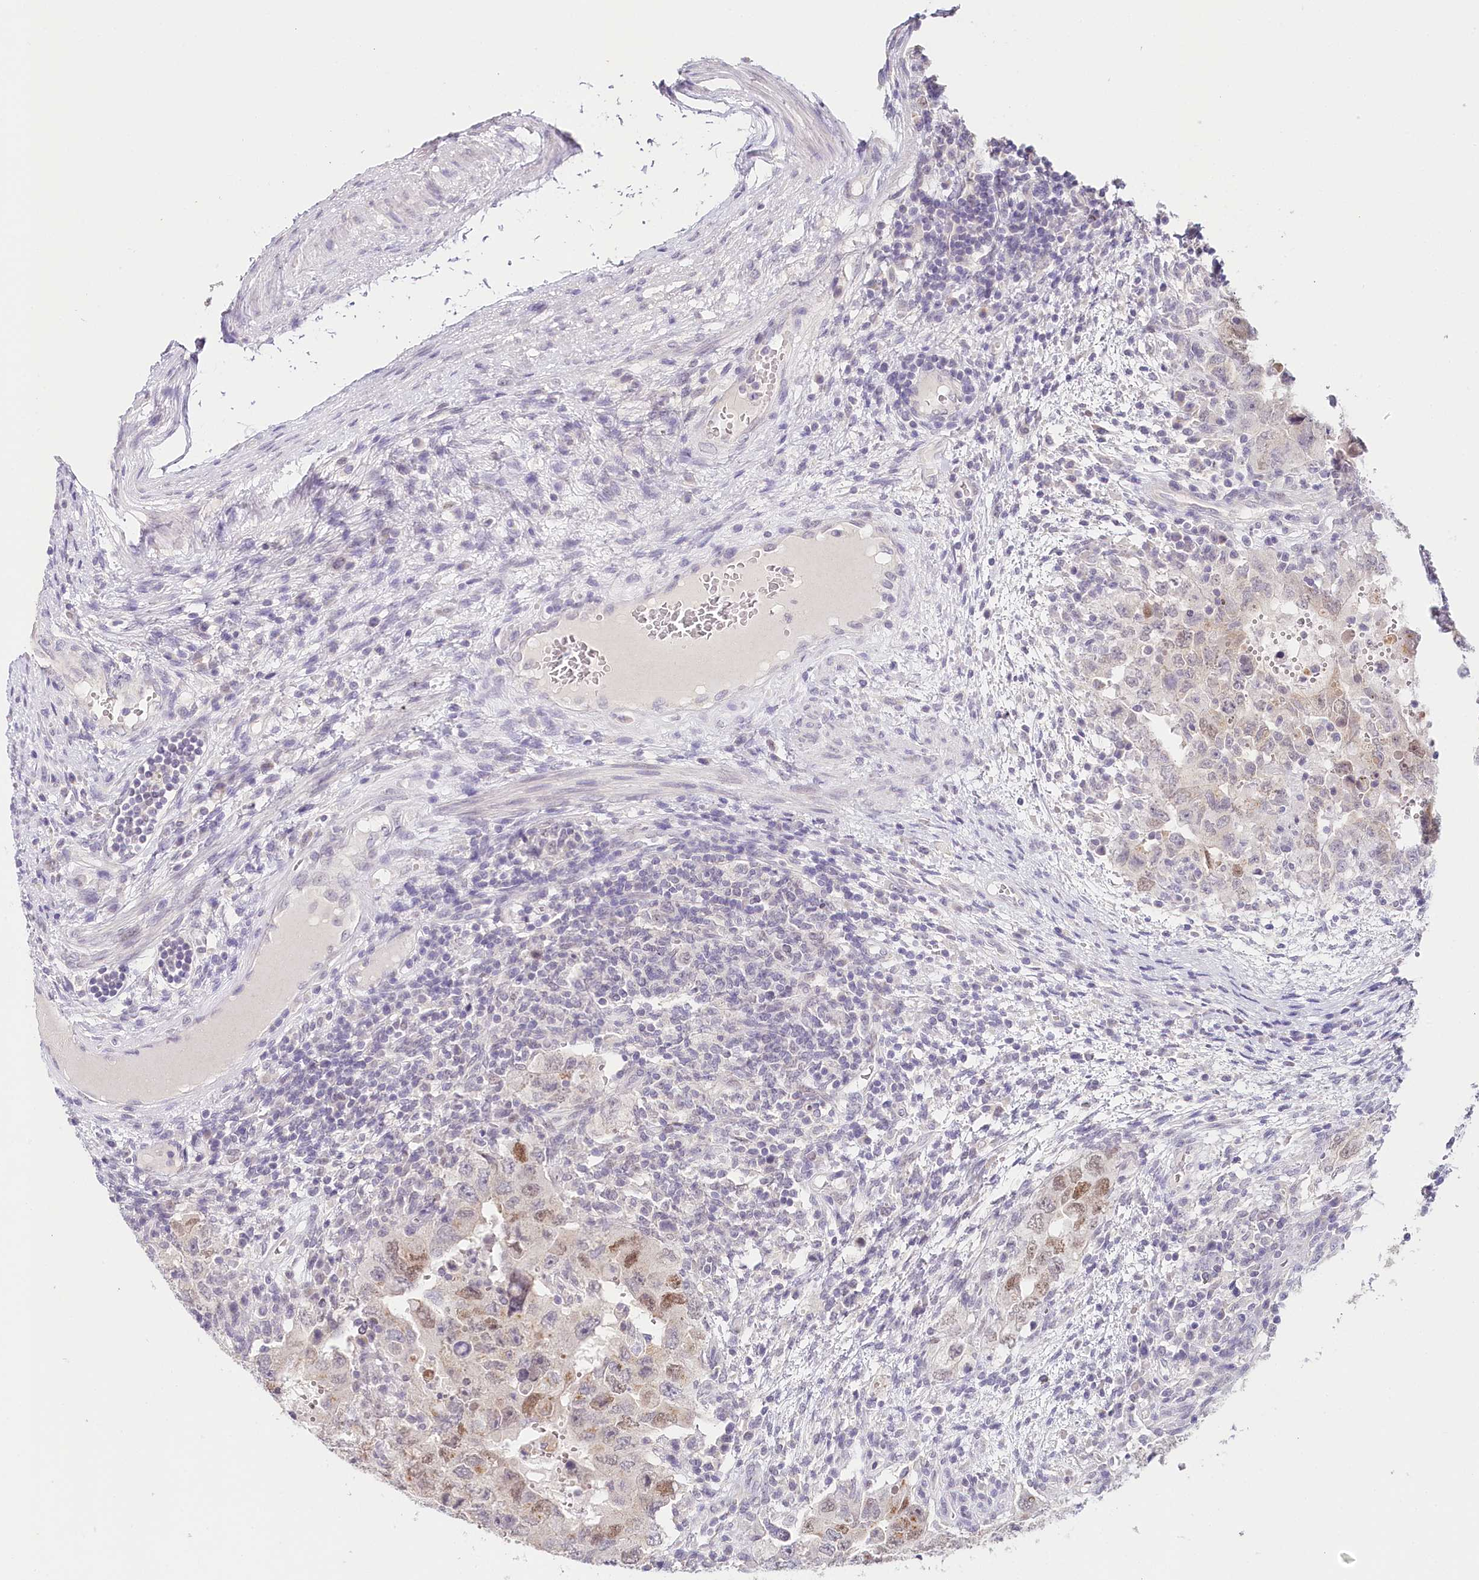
{"staining": {"intensity": "moderate", "quantity": "<25%", "location": "nuclear"}, "tissue": "testis cancer", "cell_type": "Tumor cells", "image_type": "cancer", "snomed": [{"axis": "morphology", "description": "Carcinoma, Embryonal, NOS"}, {"axis": "topography", "description": "Testis"}], "caption": "Embryonal carcinoma (testis) stained for a protein exhibits moderate nuclear positivity in tumor cells. (Brightfield microscopy of DAB IHC at high magnification).", "gene": "TP53", "patient": {"sex": "male", "age": 26}}